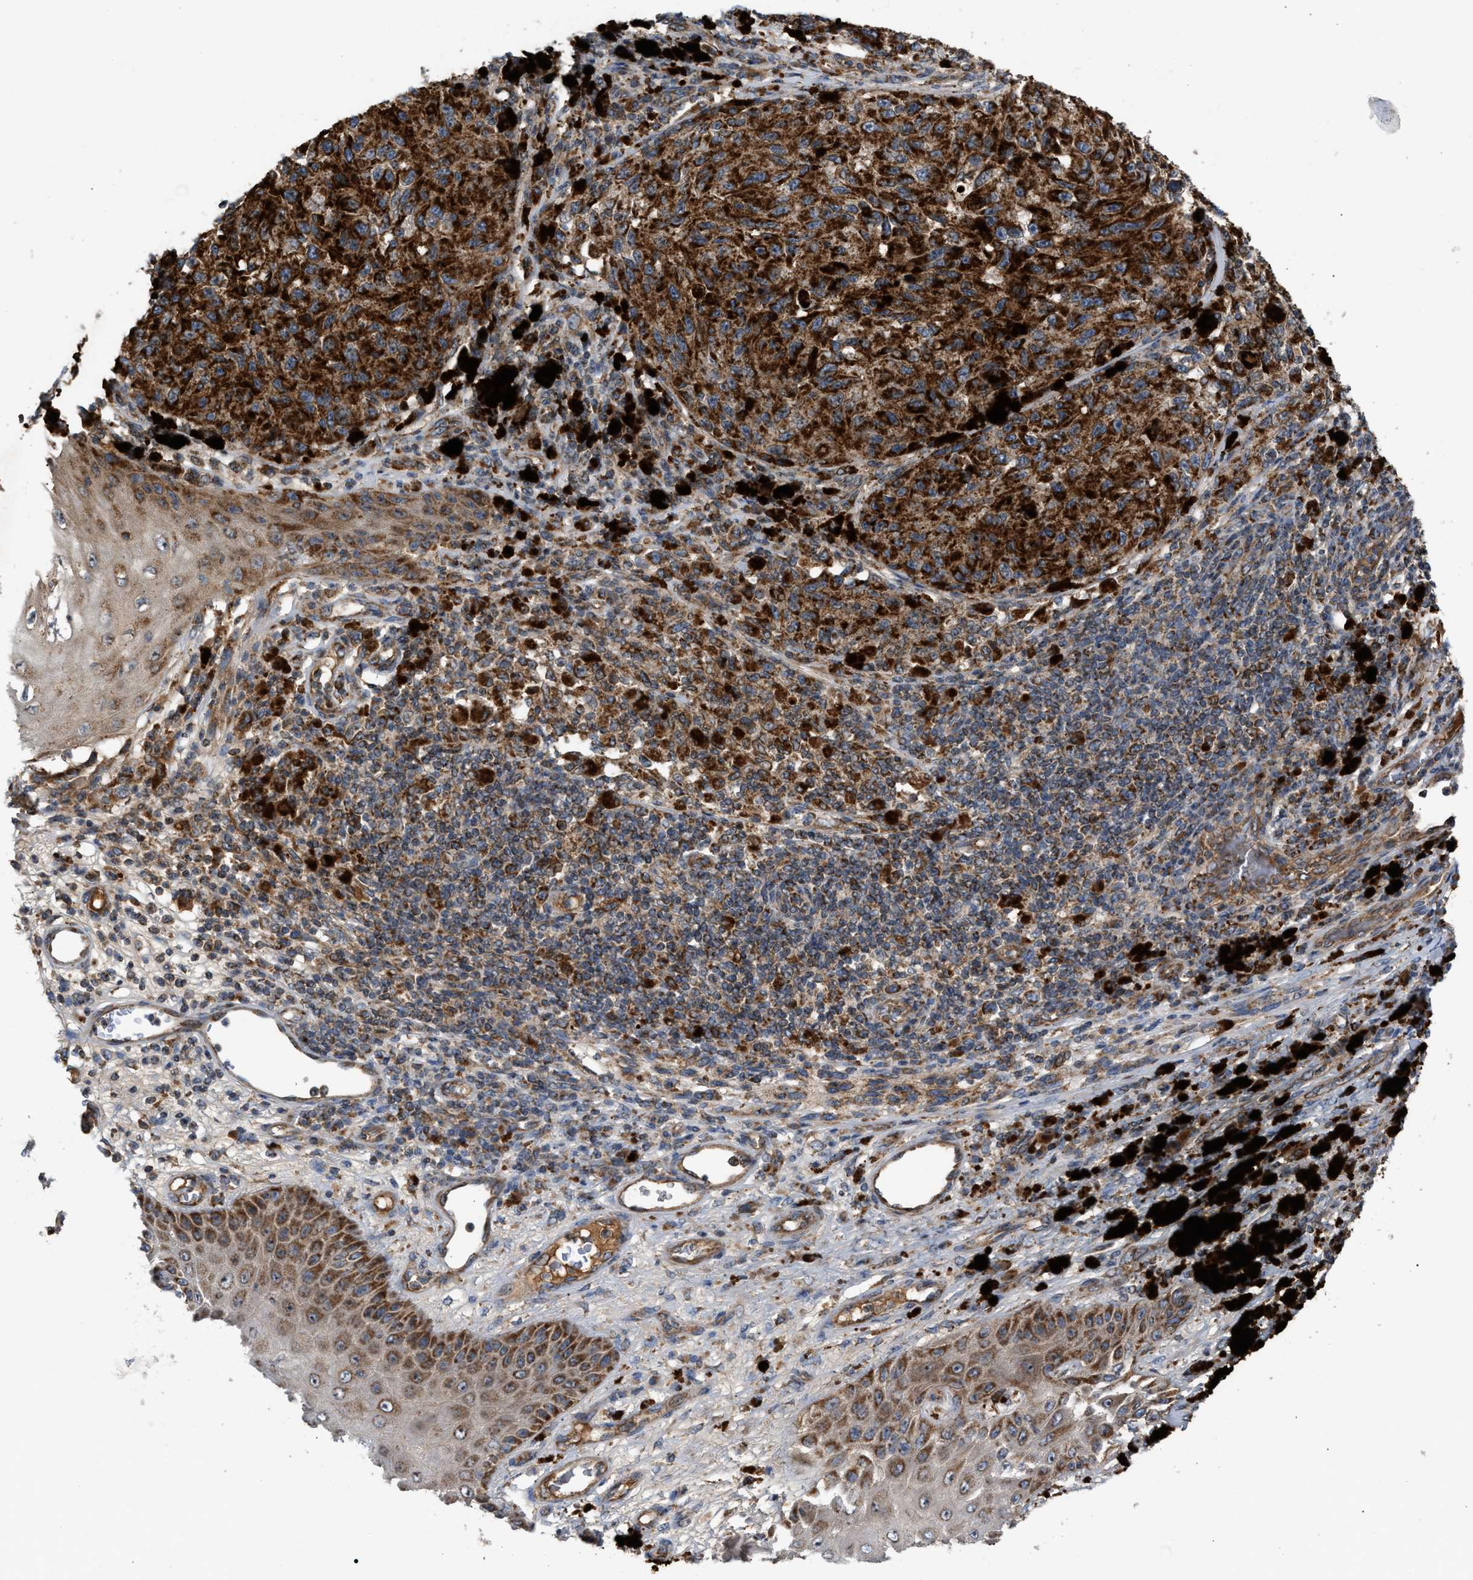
{"staining": {"intensity": "strong", "quantity": ">75%", "location": "cytoplasmic/membranous"}, "tissue": "melanoma", "cell_type": "Tumor cells", "image_type": "cancer", "snomed": [{"axis": "morphology", "description": "Malignant melanoma, NOS"}, {"axis": "topography", "description": "Skin"}], "caption": "Melanoma was stained to show a protein in brown. There is high levels of strong cytoplasmic/membranous expression in approximately >75% of tumor cells.", "gene": "TACO1", "patient": {"sex": "female", "age": 73}}